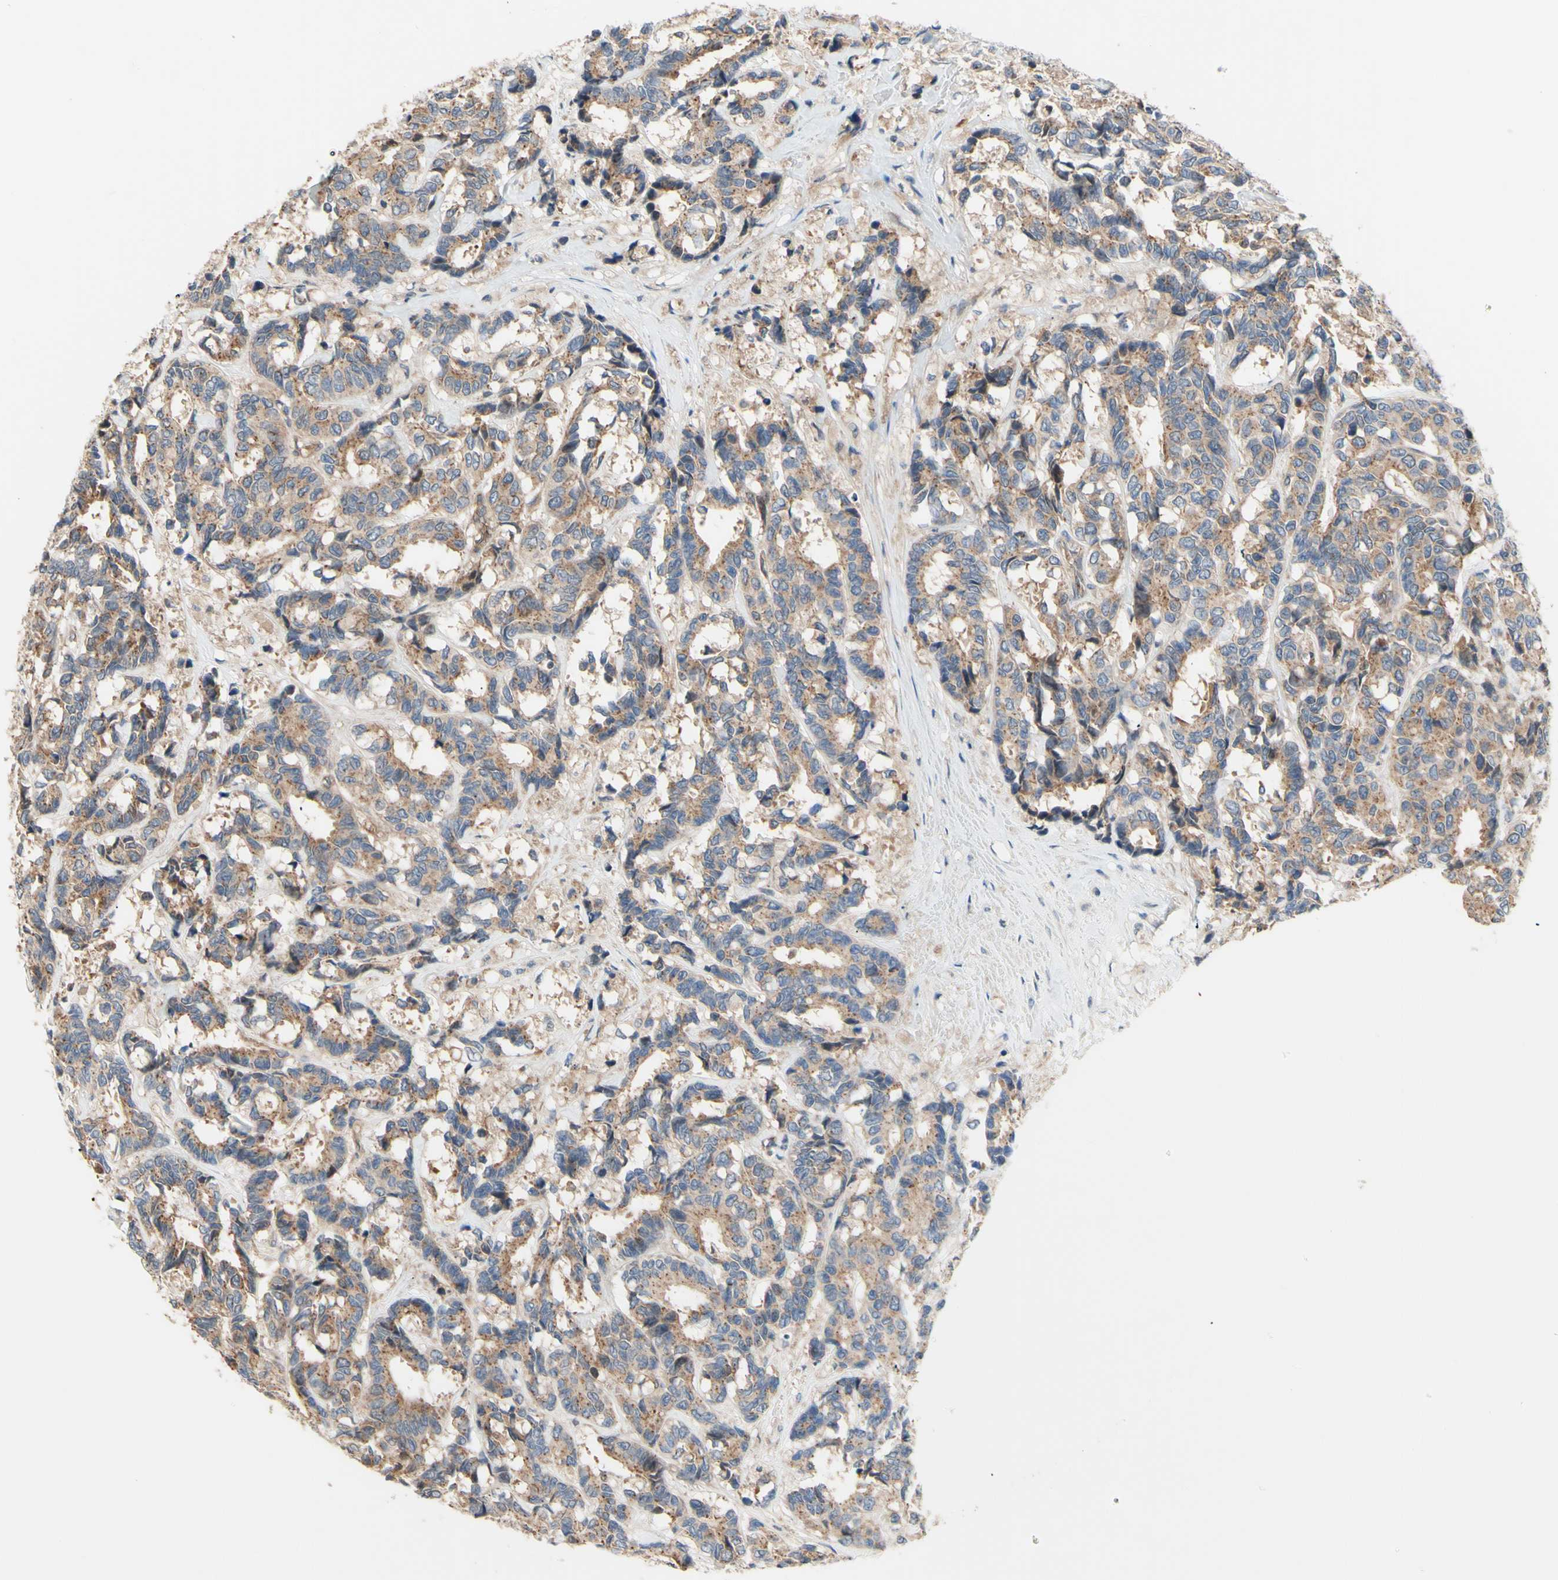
{"staining": {"intensity": "moderate", "quantity": ">75%", "location": "cytoplasmic/membranous"}, "tissue": "breast cancer", "cell_type": "Tumor cells", "image_type": "cancer", "snomed": [{"axis": "morphology", "description": "Duct carcinoma"}, {"axis": "topography", "description": "Breast"}], "caption": "Immunohistochemistry (IHC) of breast cancer exhibits medium levels of moderate cytoplasmic/membranous expression in approximately >75% of tumor cells. Using DAB (brown) and hematoxylin (blue) stains, captured at high magnification using brightfield microscopy.", "gene": "DYNLRB1", "patient": {"sex": "female", "age": 87}}